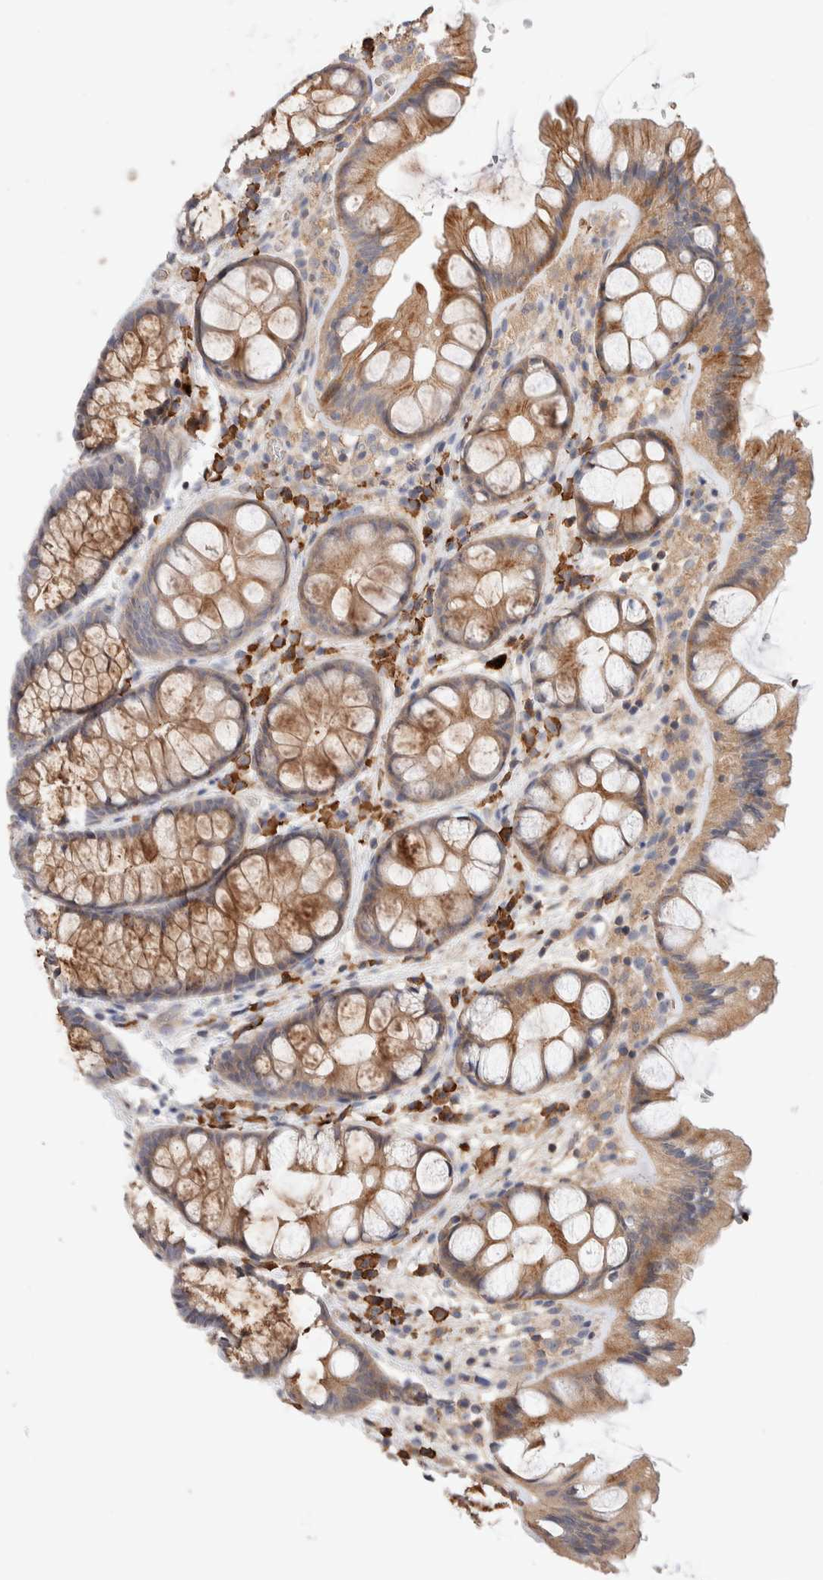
{"staining": {"intensity": "moderate", "quantity": ">75%", "location": "cytoplasmic/membranous"}, "tissue": "colon", "cell_type": "Endothelial cells", "image_type": "normal", "snomed": [{"axis": "morphology", "description": "Normal tissue, NOS"}, {"axis": "topography", "description": "Colon"}], "caption": "Colon stained with a brown dye shows moderate cytoplasmic/membranous positive positivity in about >75% of endothelial cells.", "gene": "WDR91", "patient": {"sex": "male", "age": 47}}